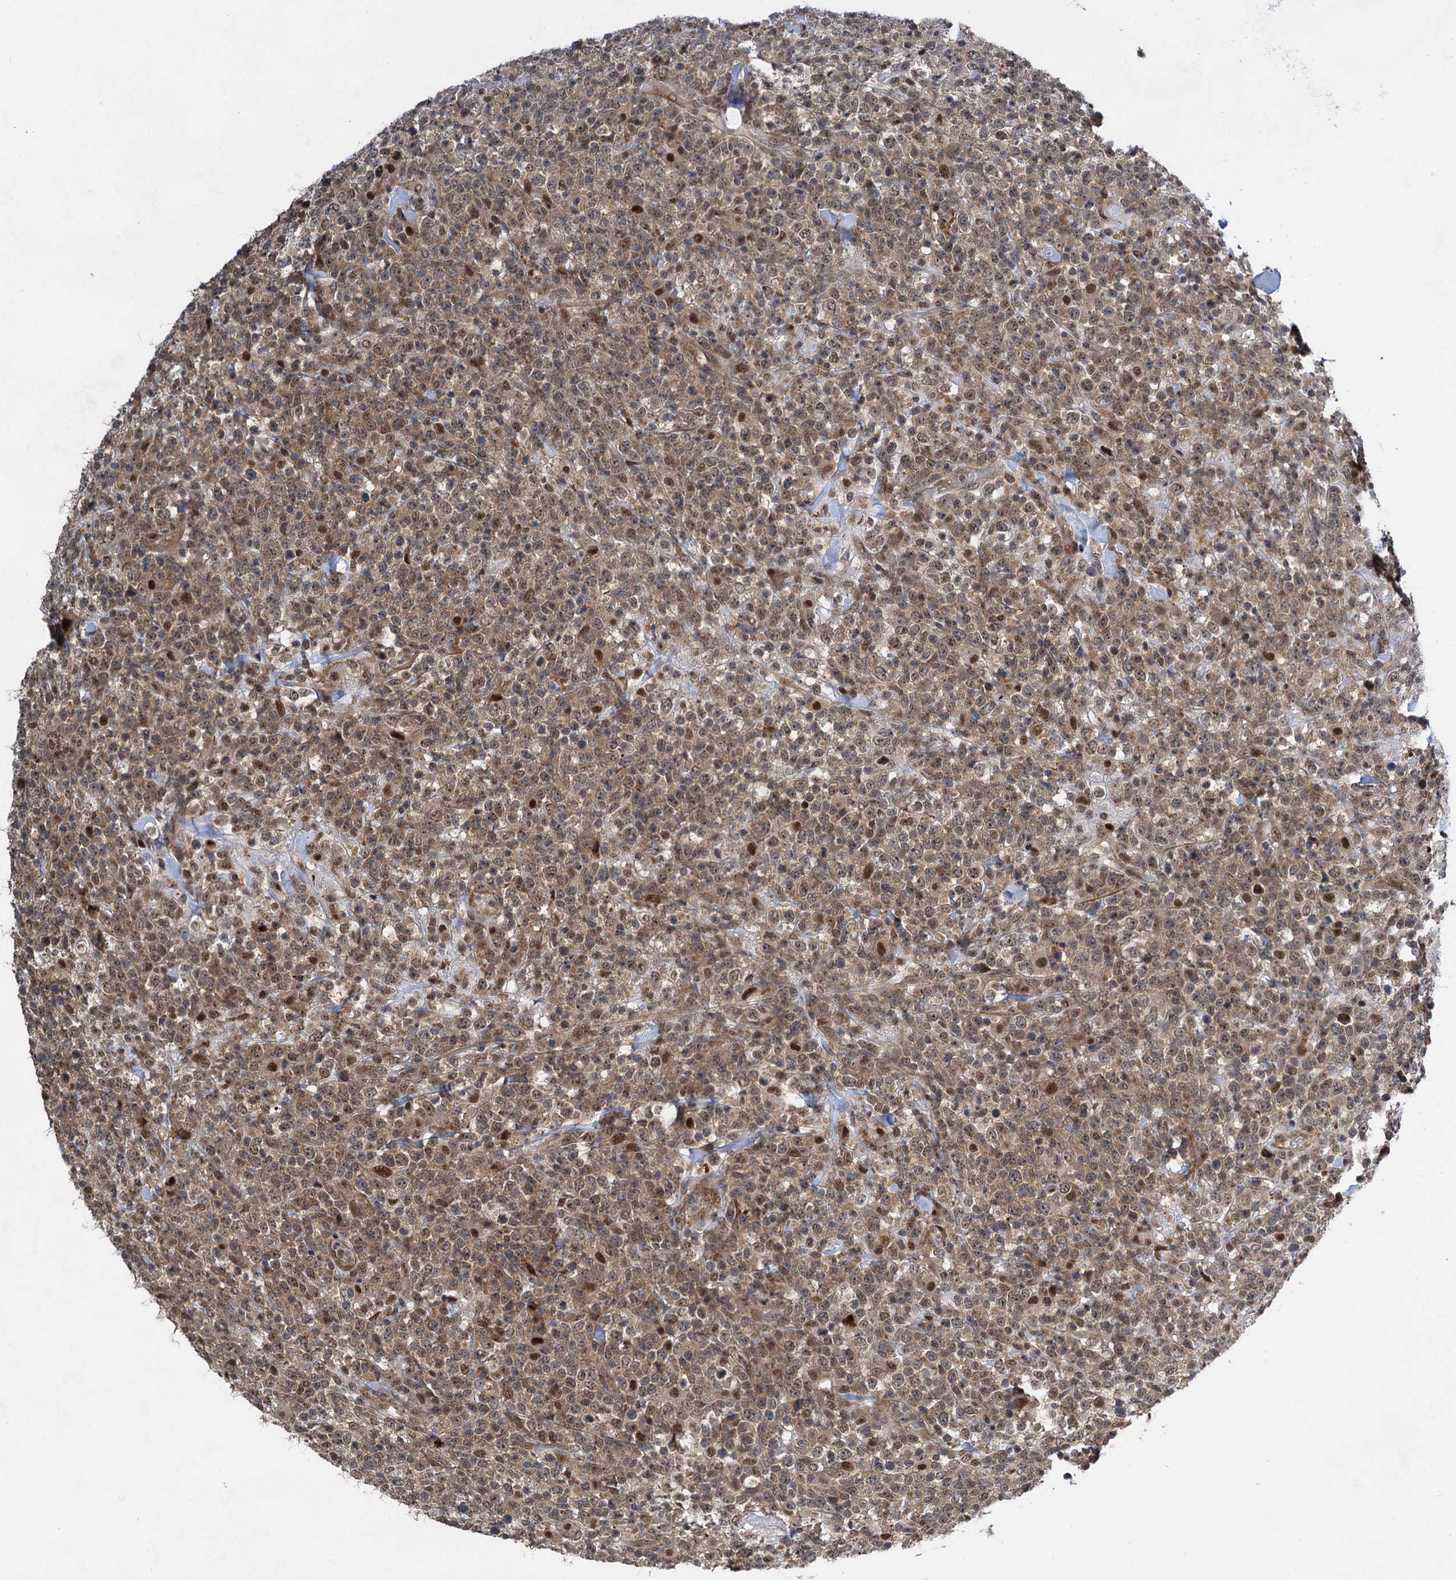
{"staining": {"intensity": "moderate", "quantity": ">75%", "location": "cytoplasmic/membranous,nuclear"}, "tissue": "lymphoma", "cell_type": "Tumor cells", "image_type": "cancer", "snomed": [{"axis": "morphology", "description": "Malignant lymphoma, non-Hodgkin's type, High grade"}, {"axis": "topography", "description": "Colon"}], "caption": "High-grade malignant lymphoma, non-Hodgkin's type tissue exhibits moderate cytoplasmic/membranous and nuclear expression in approximately >75% of tumor cells", "gene": "GPBP1", "patient": {"sex": "female", "age": 53}}